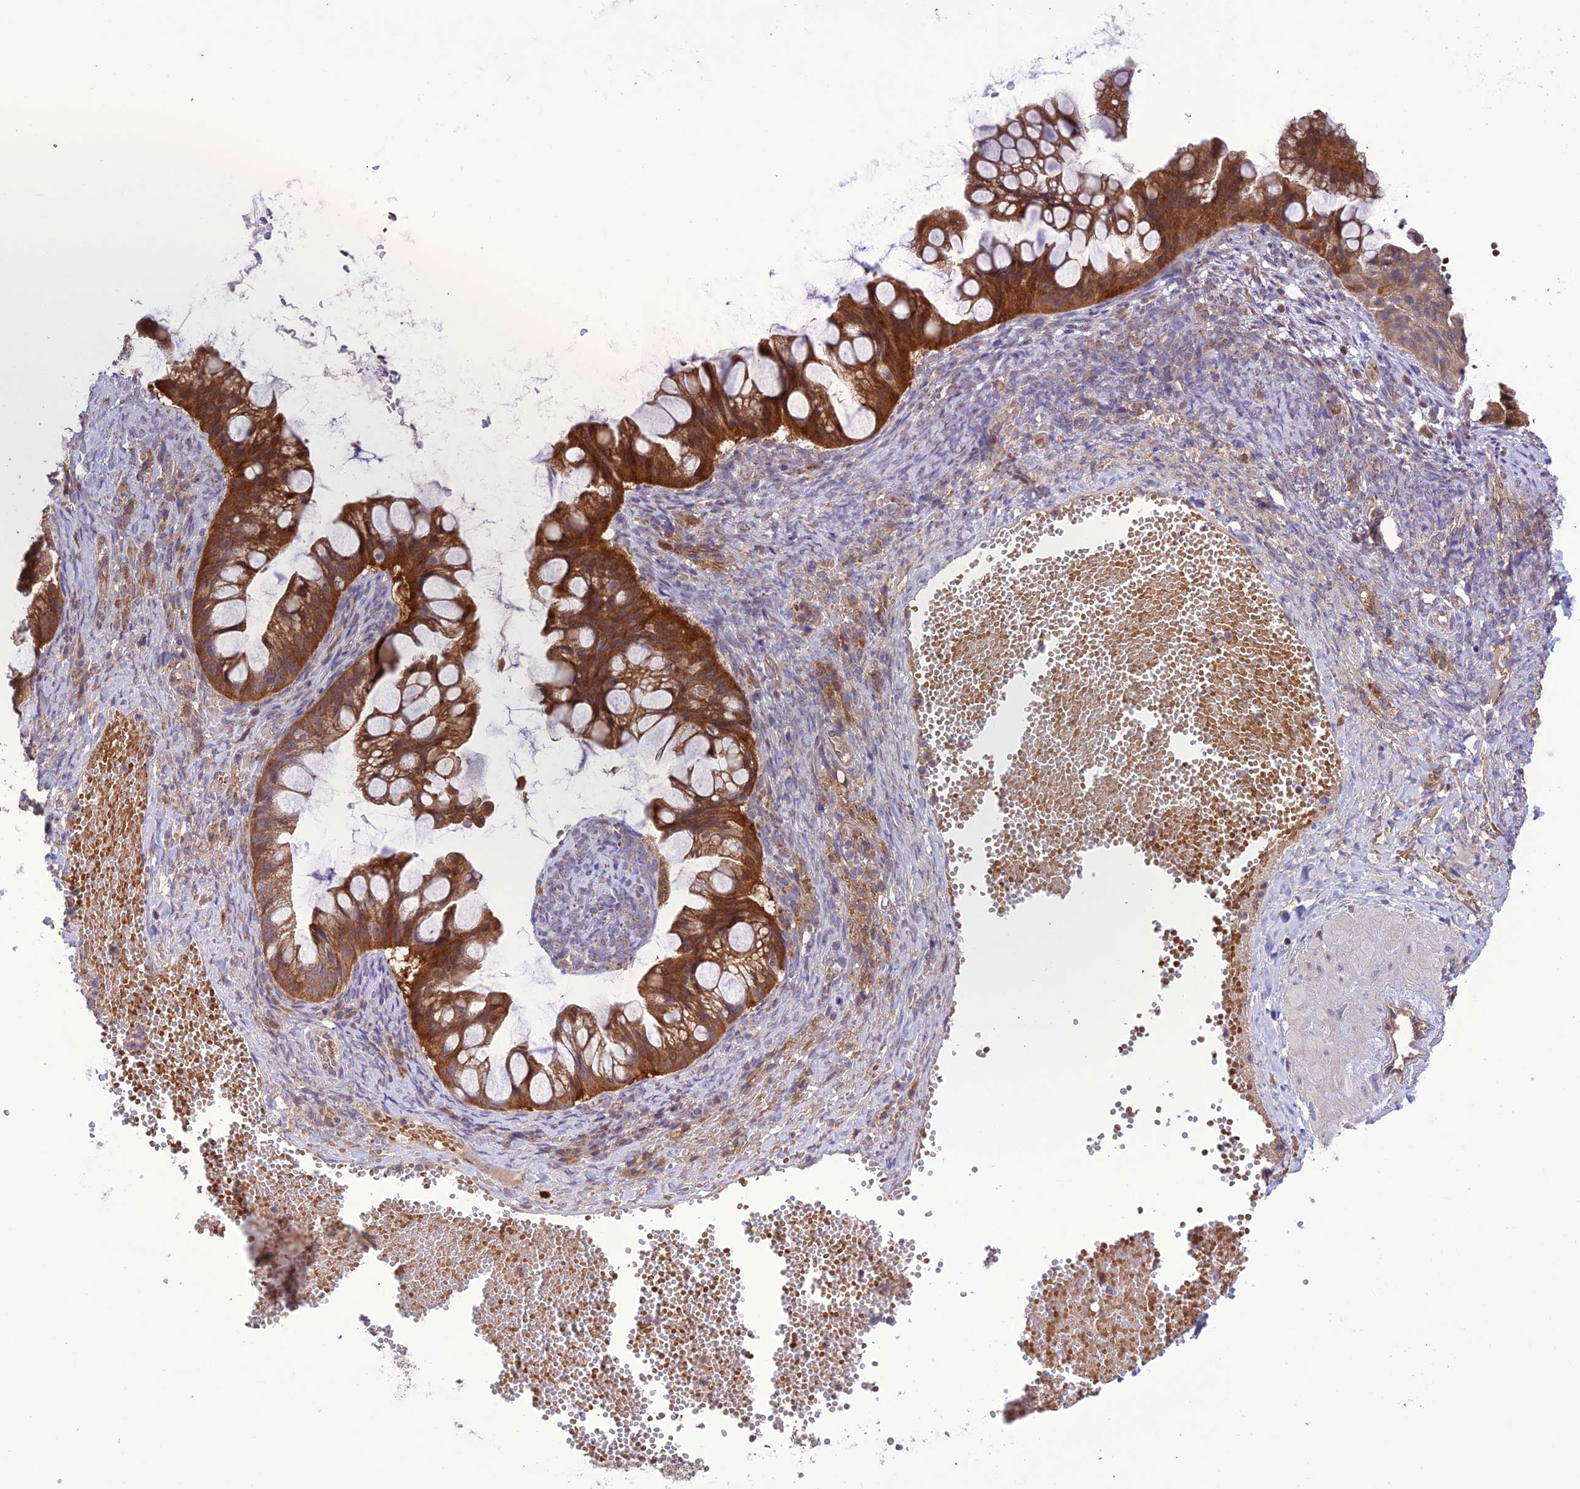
{"staining": {"intensity": "strong", "quantity": ">75%", "location": "cytoplasmic/membranous"}, "tissue": "ovarian cancer", "cell_type": "Tumor cells", "image_type": "cancer", "snomed": [{"axis": "morphology", "description": "Cystadenocarcinoma, mucinous, NOS"}, {"axis": "topography", "description": "Ovary"}], "caption": "An image showing strong cytoplasmic/membranous staining in approximately >75% of tumor cells in ovarian cancer (mucinous cystadenocarcinoma), as visualized by brown immunohistochemical staining.", "gene": "NDUFAF1", "patient": {"sex": "female", "age": 73}}